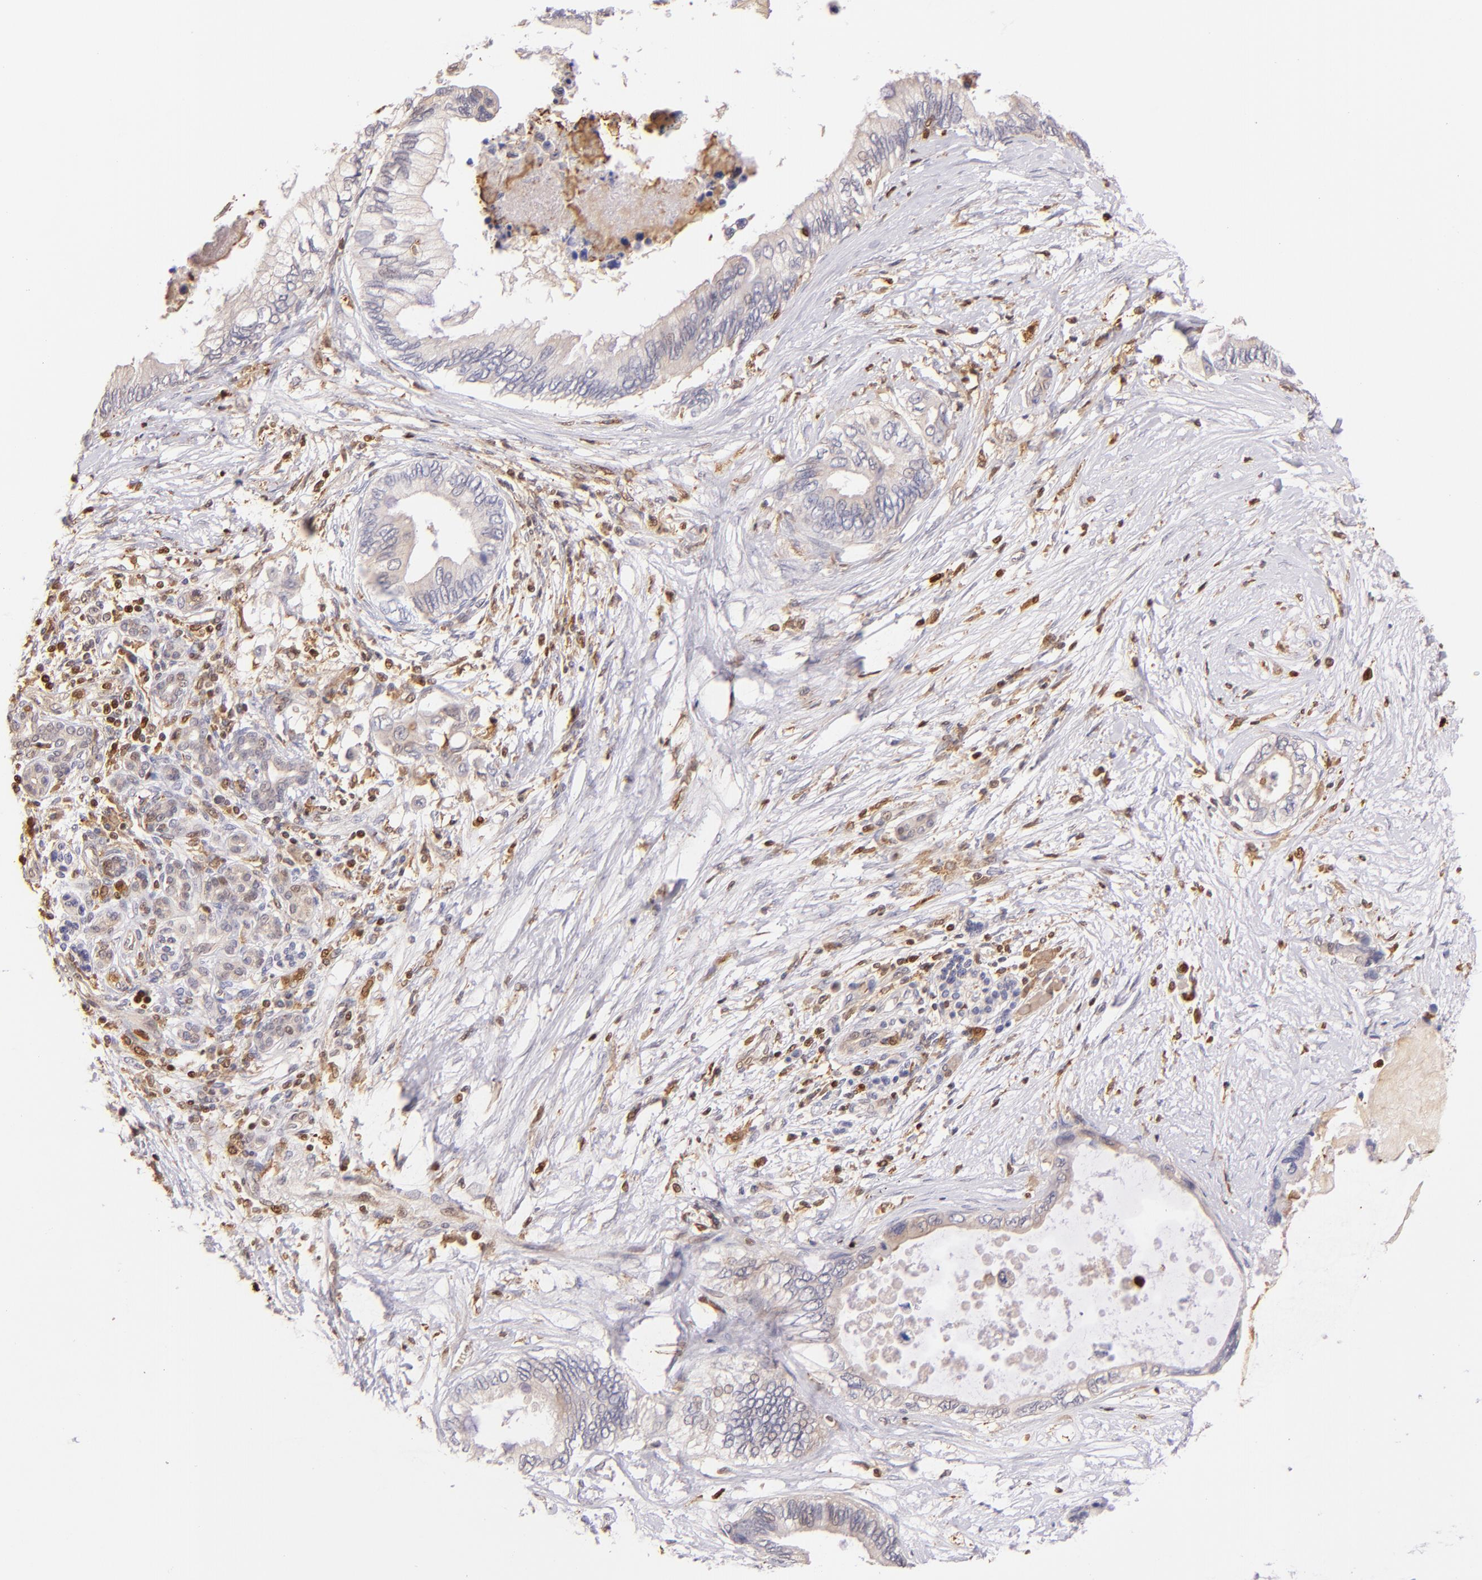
{"staining": {"intensity": "weak", "quantity": ">75%", "location": "cytoplasmic/membranous"}, "tissue": "pancreatic cancer", "cell_type": "Tumor cells", "image_type": "cancer", "snomed": [{"axis": "morphology", "description": "Adenocarcinoma, NOS"}, {"axis": "topography", "description": "Pancreas"}], "caption": "This photomicrograph displays immunohistochemistry (IHC) staining of pancreatic cancer (adenocarcinoma), with low weak cytoplasmic/membranous staining in approximately >75% of tumor cells.", "gene": "BTK", "patient": {"sex": "female", "age": 66}}